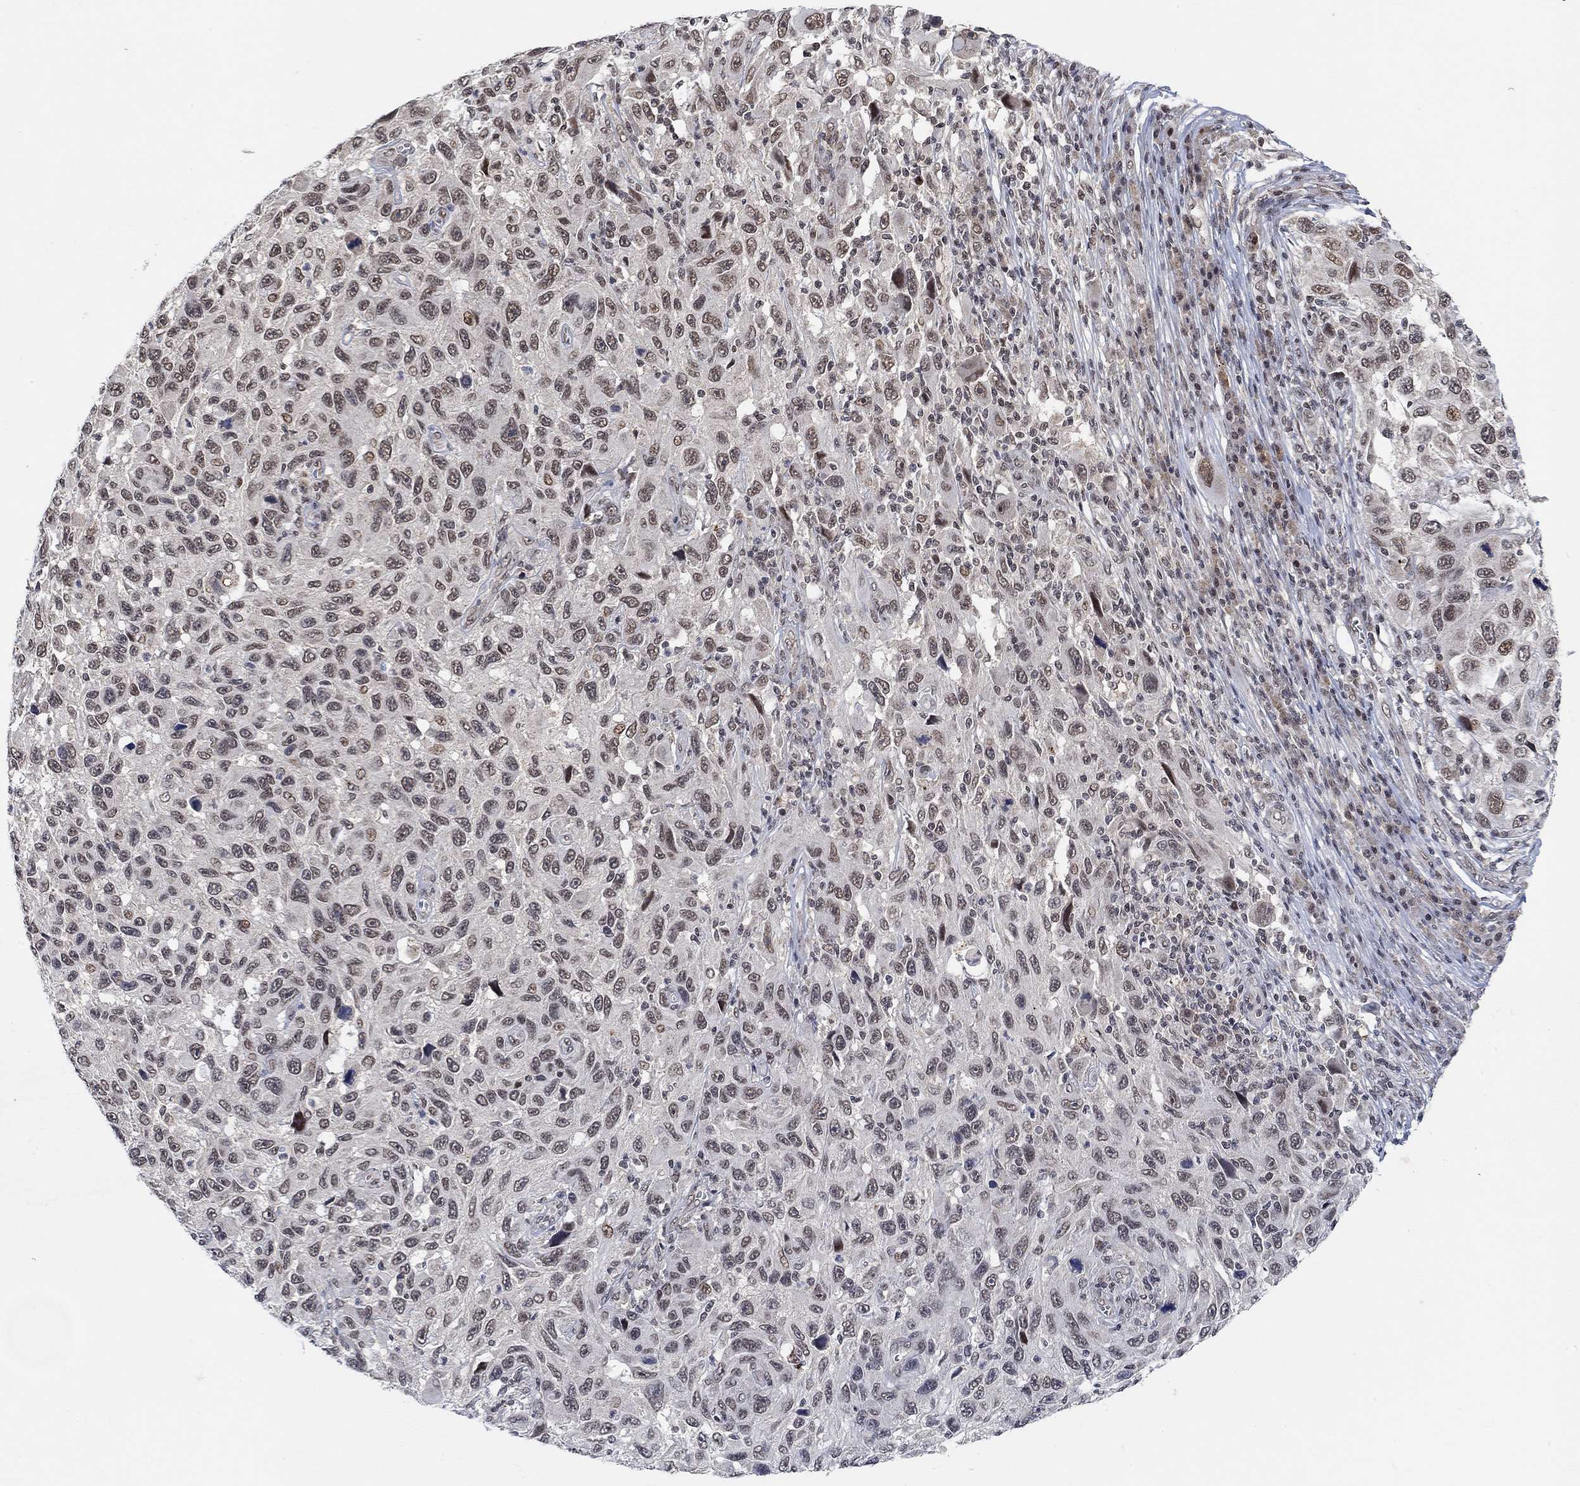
{"staining": {"intensity": "moderate", "quantity": "<25%", "location": "nuclear"}, "tissue": "melanoma", "cell_type": "Tumor cells", "image_type": "cancer", "snomed": [{"axis": "morphology", "description": "Malignant melanoma, NOS"}, {"axis": "topography", "description": "Skin"}], "caption": "Immunohistochemical staining of malignant melanoma exhibits low levels of moderate nuclear positivity in about <25% of tumor cells.", "gene": "THAP8", "patient": {"sex": "male", "age": 53}}